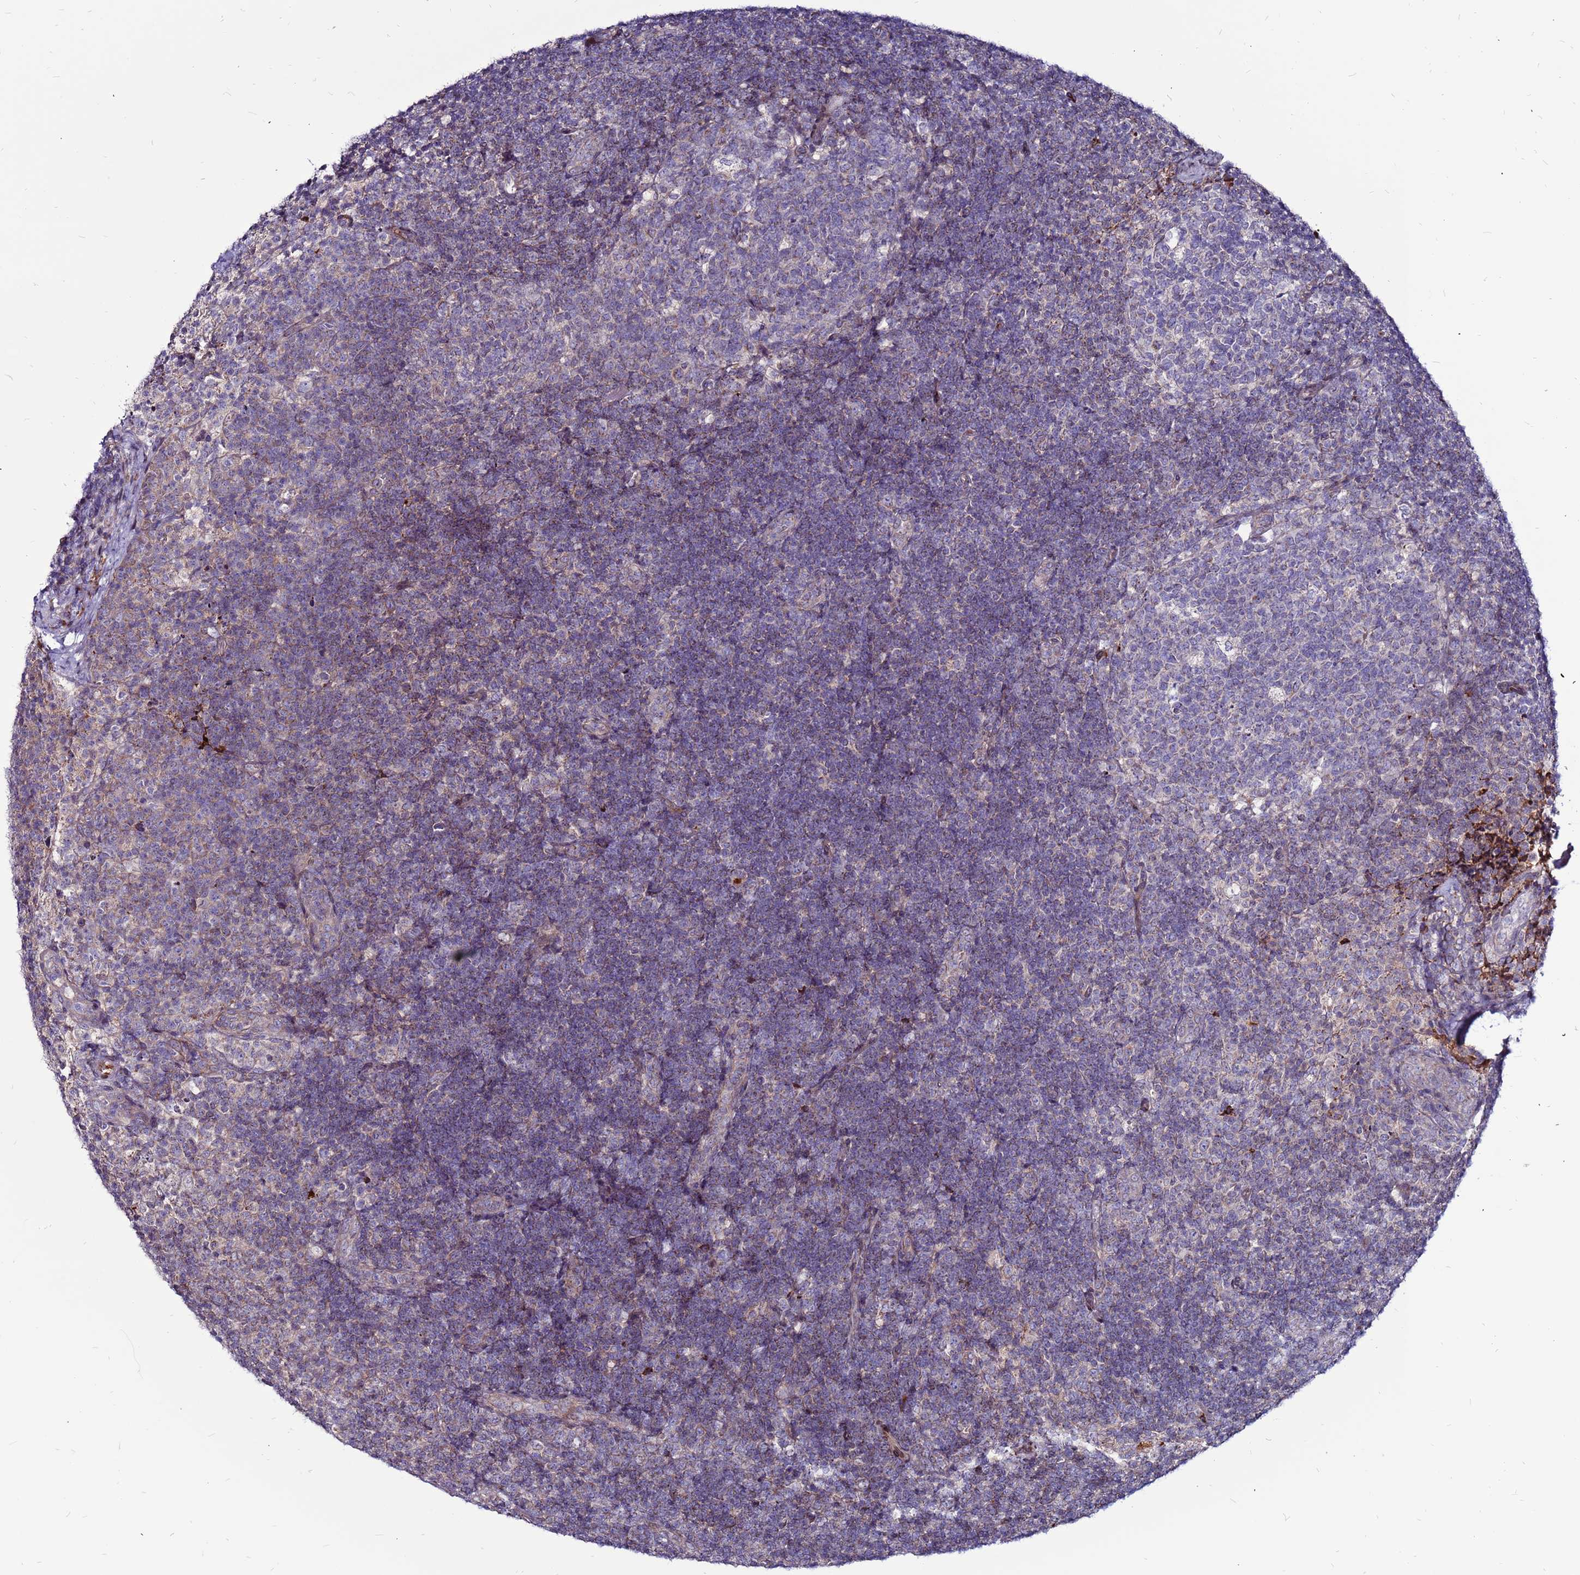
{"staining": {"intensity": "negative", "quantity": "none", "location": "none"}, "tissue": "lymph node", "cell_type": "Germinal center cells", "image_type": "normal", "snomed": [{"axis": "morphology", "description": "Normal tissue, NOS"}, {"axis": "topography", "description": "Lymph node"}], "caption": "The image exhibits no significant expression in germinal center cells of lymph node.", "gene": "CCDC71", "patient": {"sex": "female", "age": 31}}